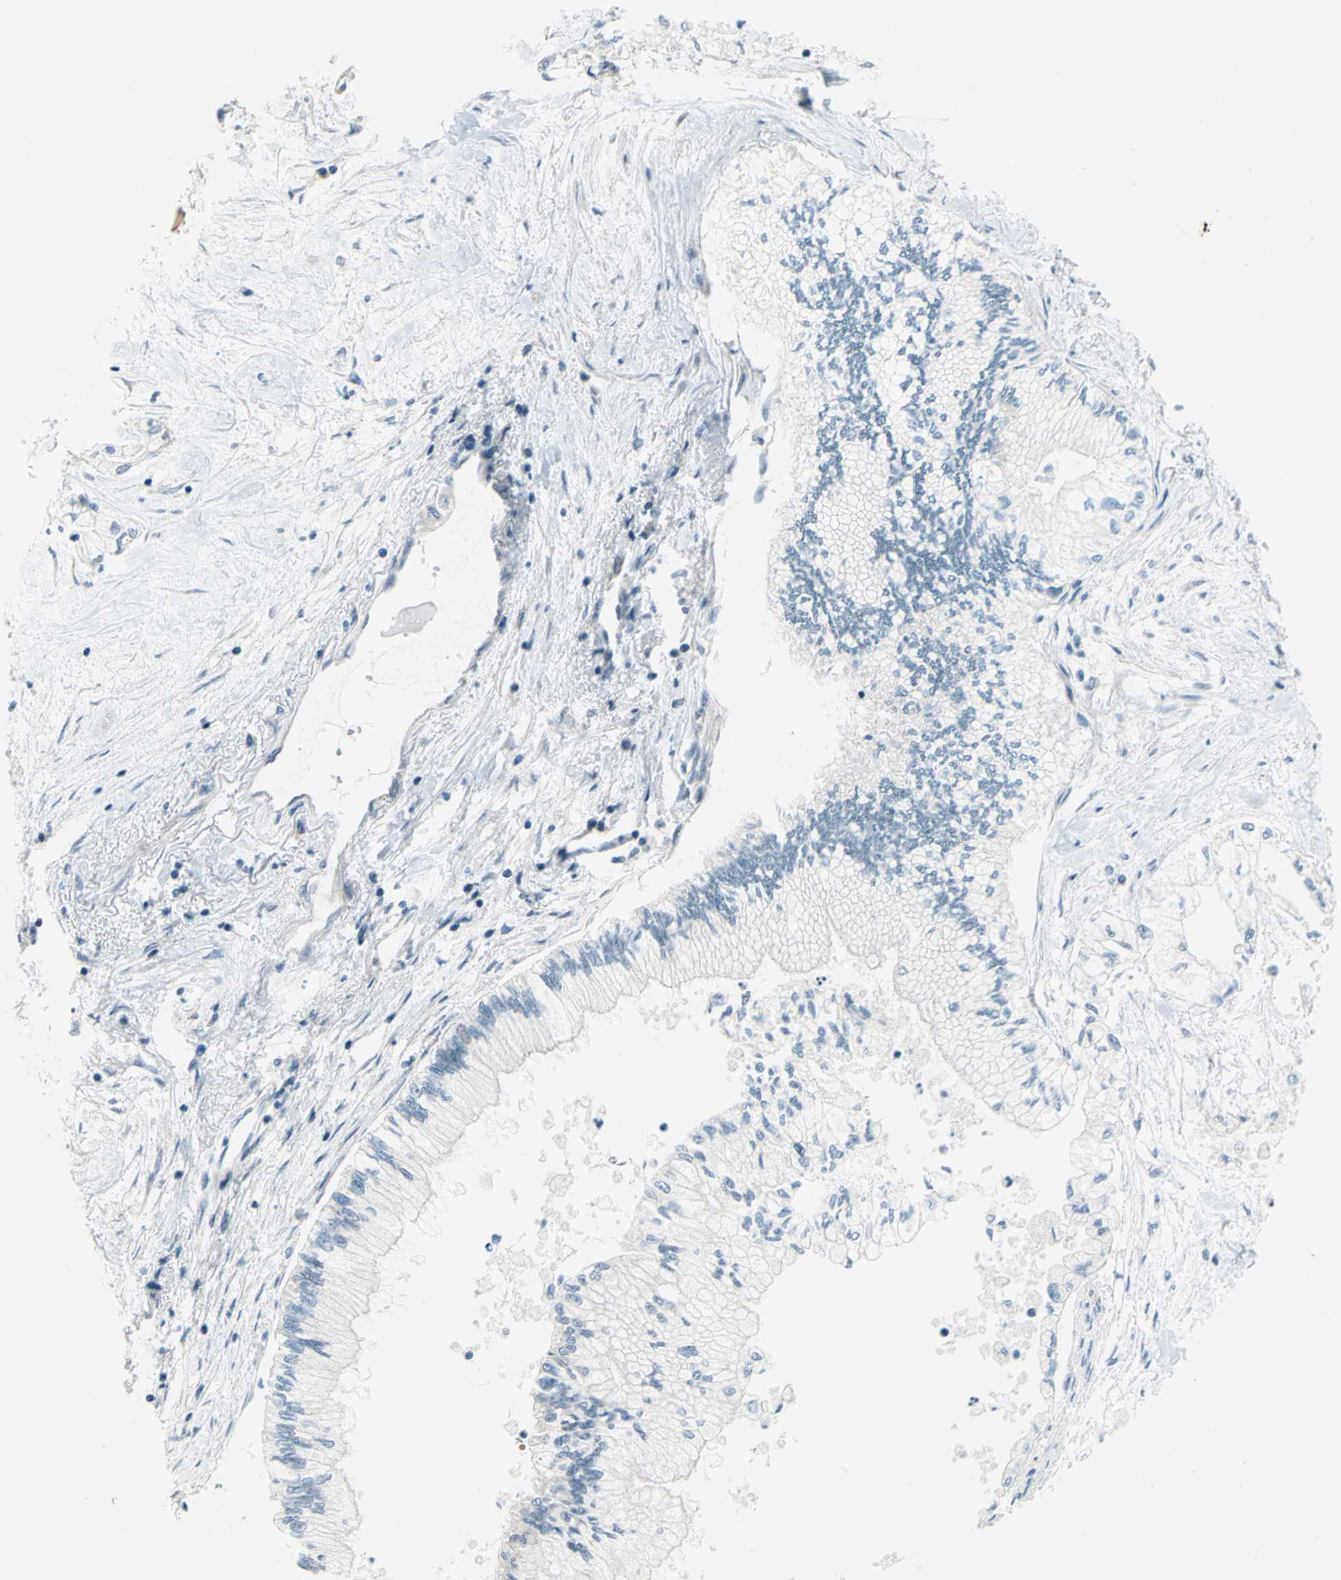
{"staining": {"intensity": "negative", "quantity": "none", "location": "none"}, "tissue": "pancreatic cancer", "cell_type": "Tumor cells", "image_type": "cancer", "snomed": [{"axis": "morphology", "description": "Adenocarcinoma, NOS"}, {"axis": "topography", "description": "Pancreas"}], "caption": "Tumor cells are negative for protein expression in human adenocarcinoma (pancreatic).", "gene": "PIN1", "patient": {"sex": "male", "age": 79}}